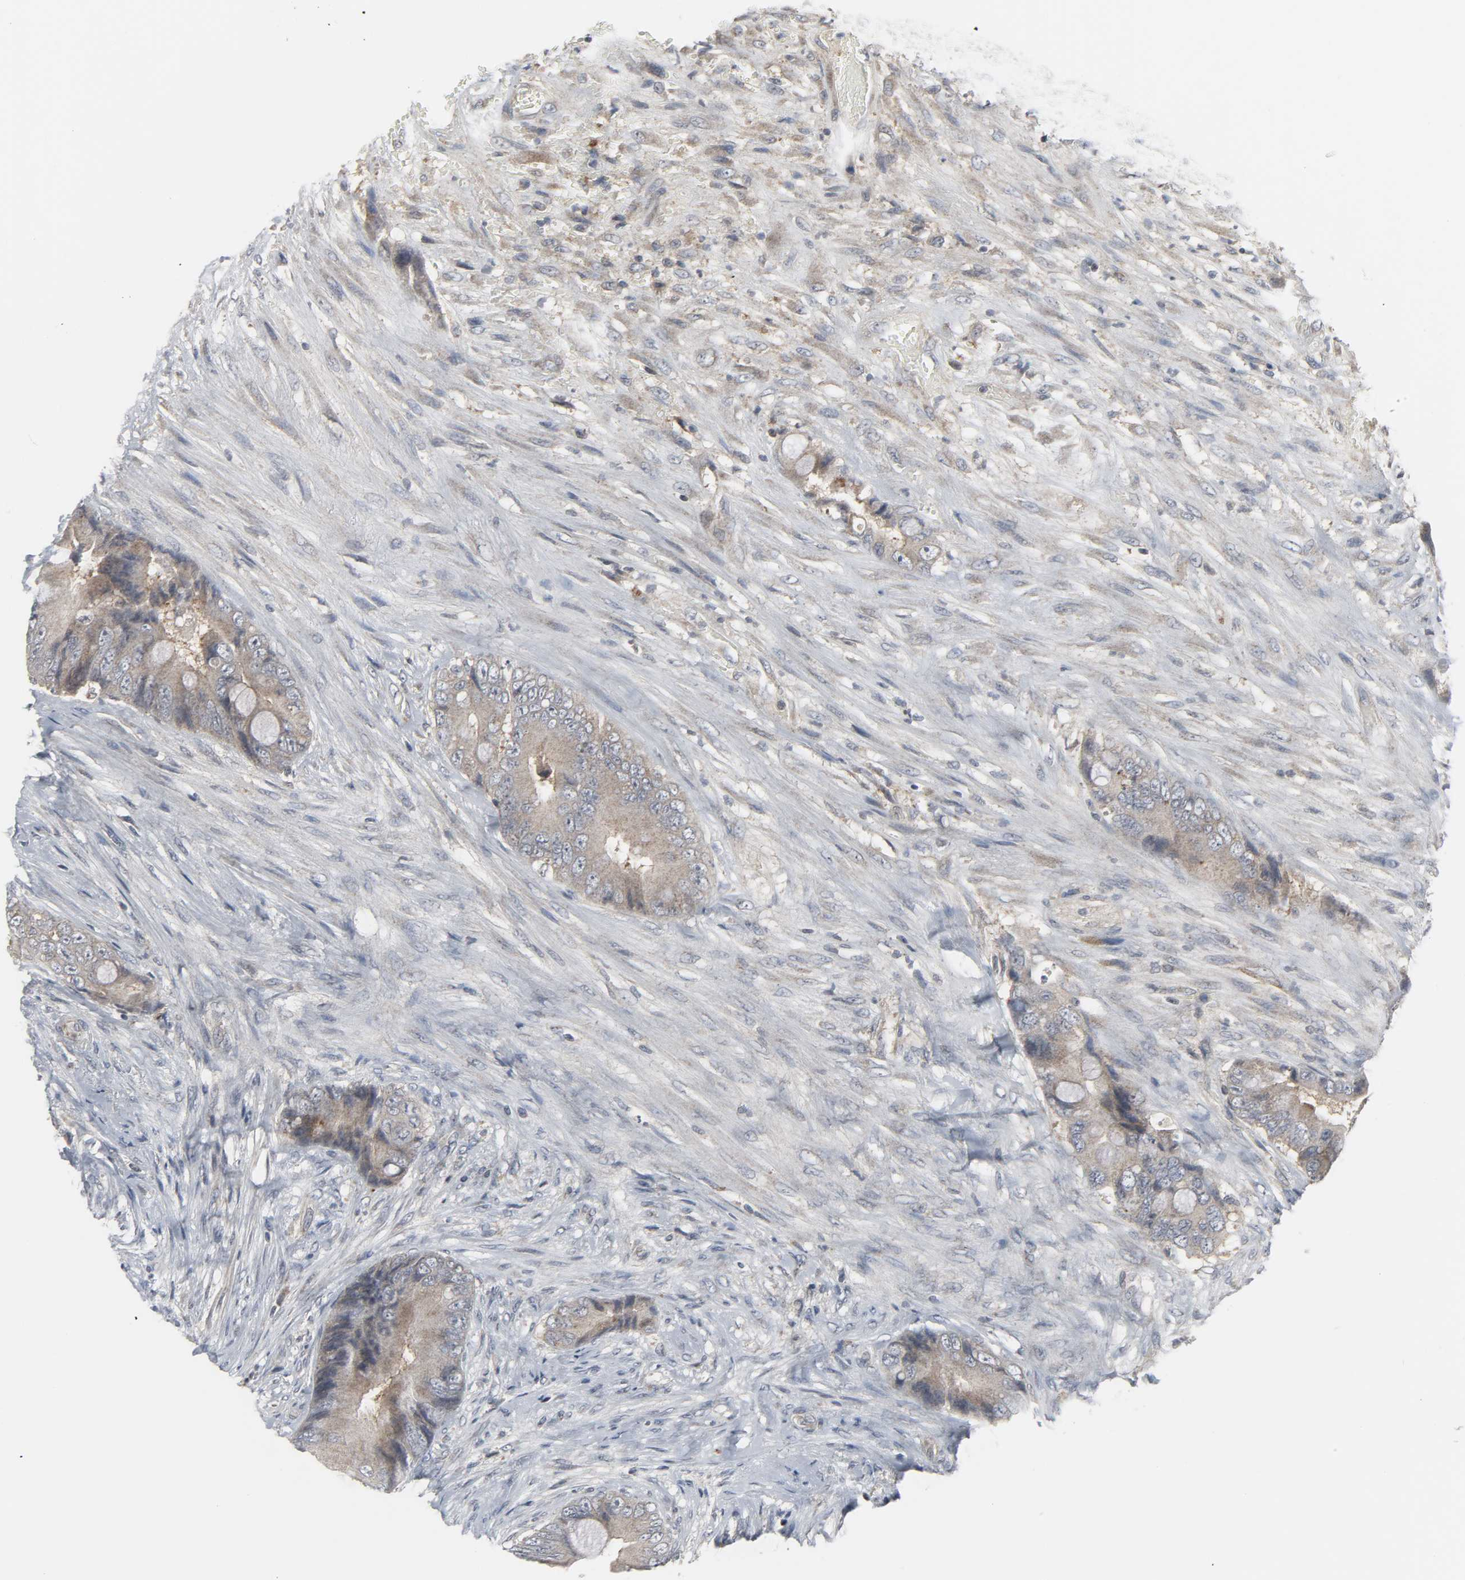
{"staining": {"intensity": "moderate", "quantity": ">75%", "location": "cytoplasmic/membranous"}, "tissue": "colorectal cancer", "cell_type": "Tumor cells", "image_type": "cancer", "snomed": [{"axis": "morphology", "description": "Adenocarcinoma, NOS"}, {"axis": "topography", "description": "Rectum"}], "caption": "This micrograph exhibits immunohistochemistry (IHC) staining of human colorectal cancer (adenocarcinoma), with medium moderate cytoplasmic/membranous expression in approximately >75% of tumor cells.", "gene": "CLIP1", "patient": {"sex": "female", "age": 77}}